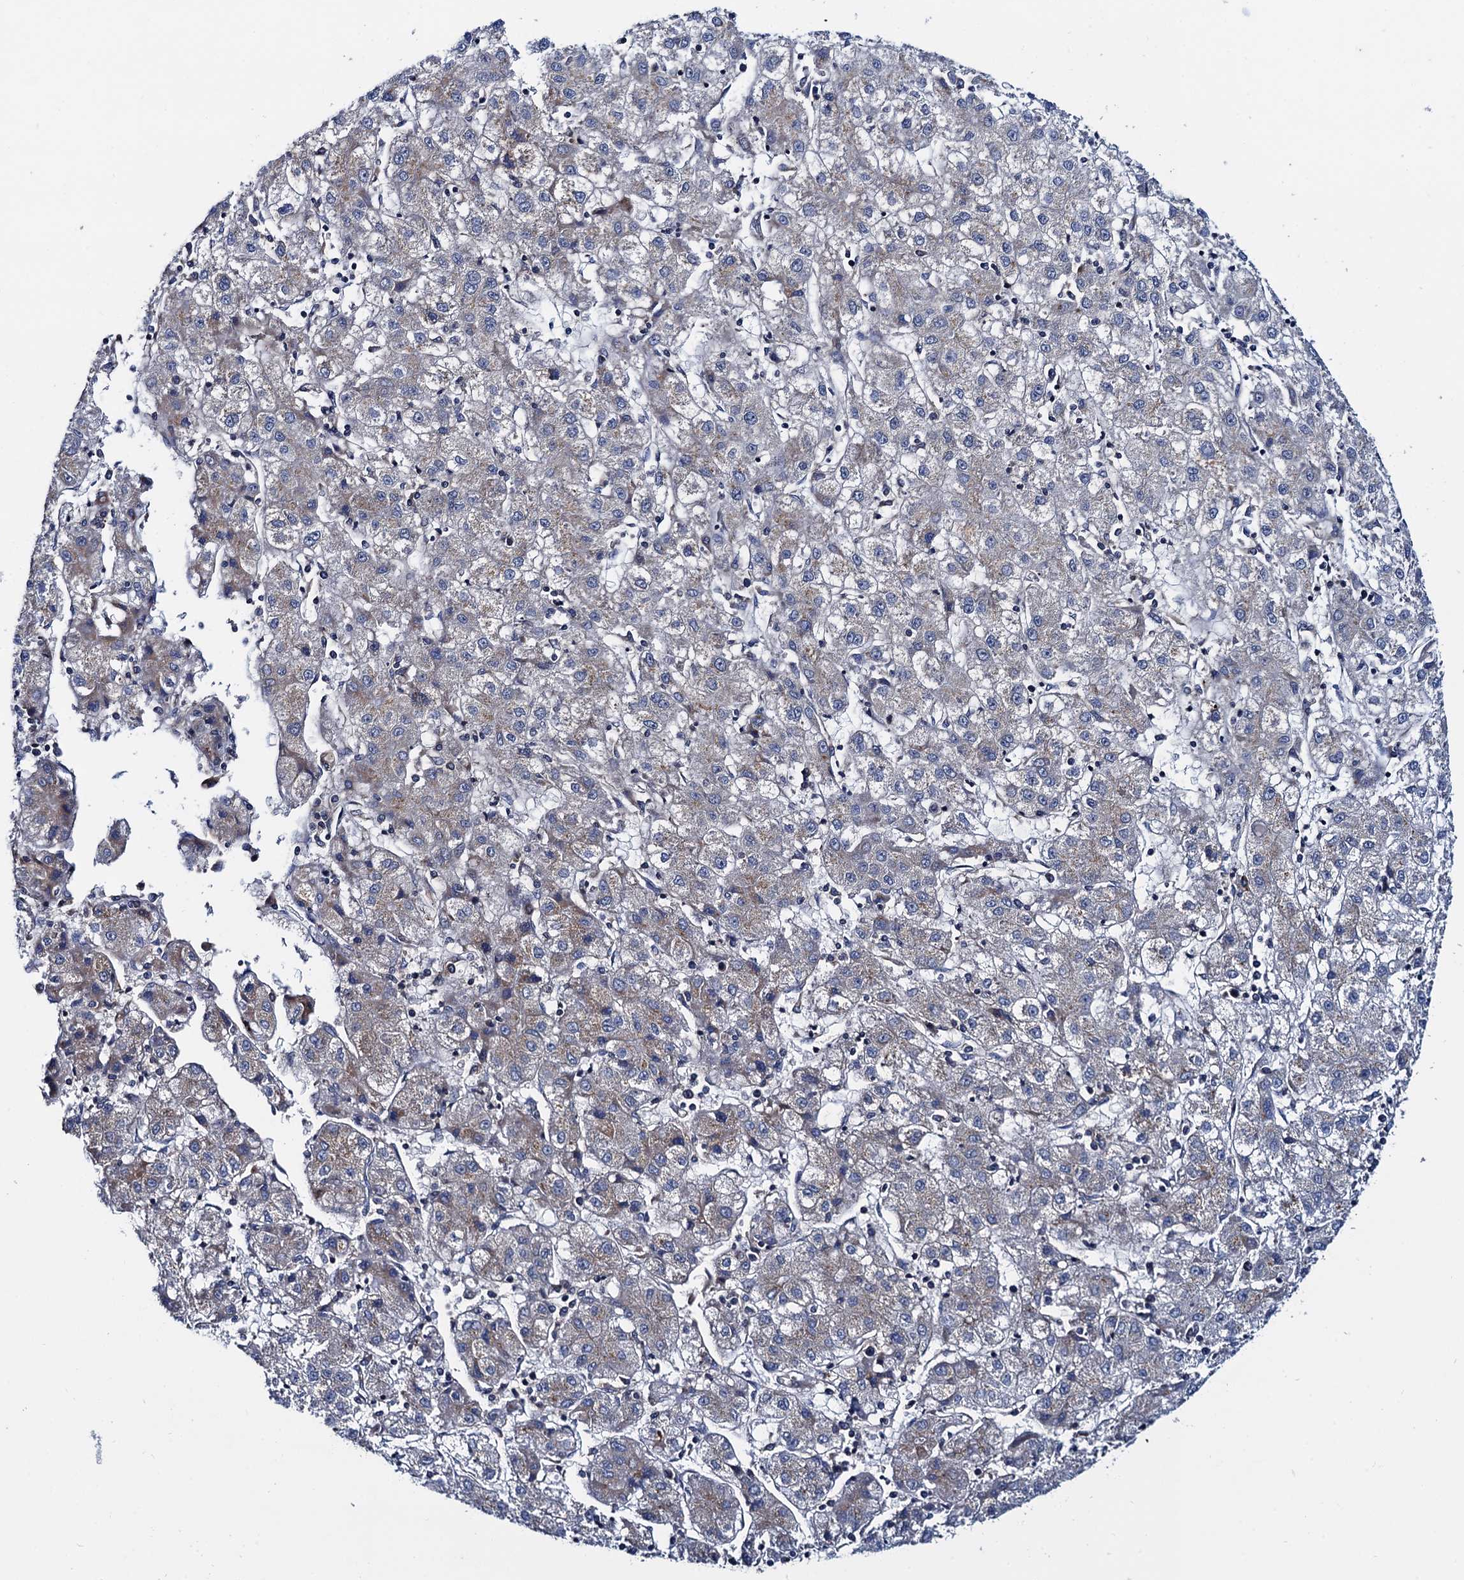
{"staining": {"intensity": "weak", "quantity": "<25%", "location": "cytoplasmic/membranous"}, "tissue": "liver cancer", "cell_type": "Tumor cells", "image_type": "cancer", "snomed": [{"axis": "morphology", "description": "Carcinoma, Hepatocellular, NOS"}, {"axis": "topography", "description": "Liver"}], "caption": "The photomicrograph displays no significant staining in tumor cells of liver cancer (hepatocellular carcinoma).", "gene": "MRPL48", "patient": {"sex": "male", "age": 72}}